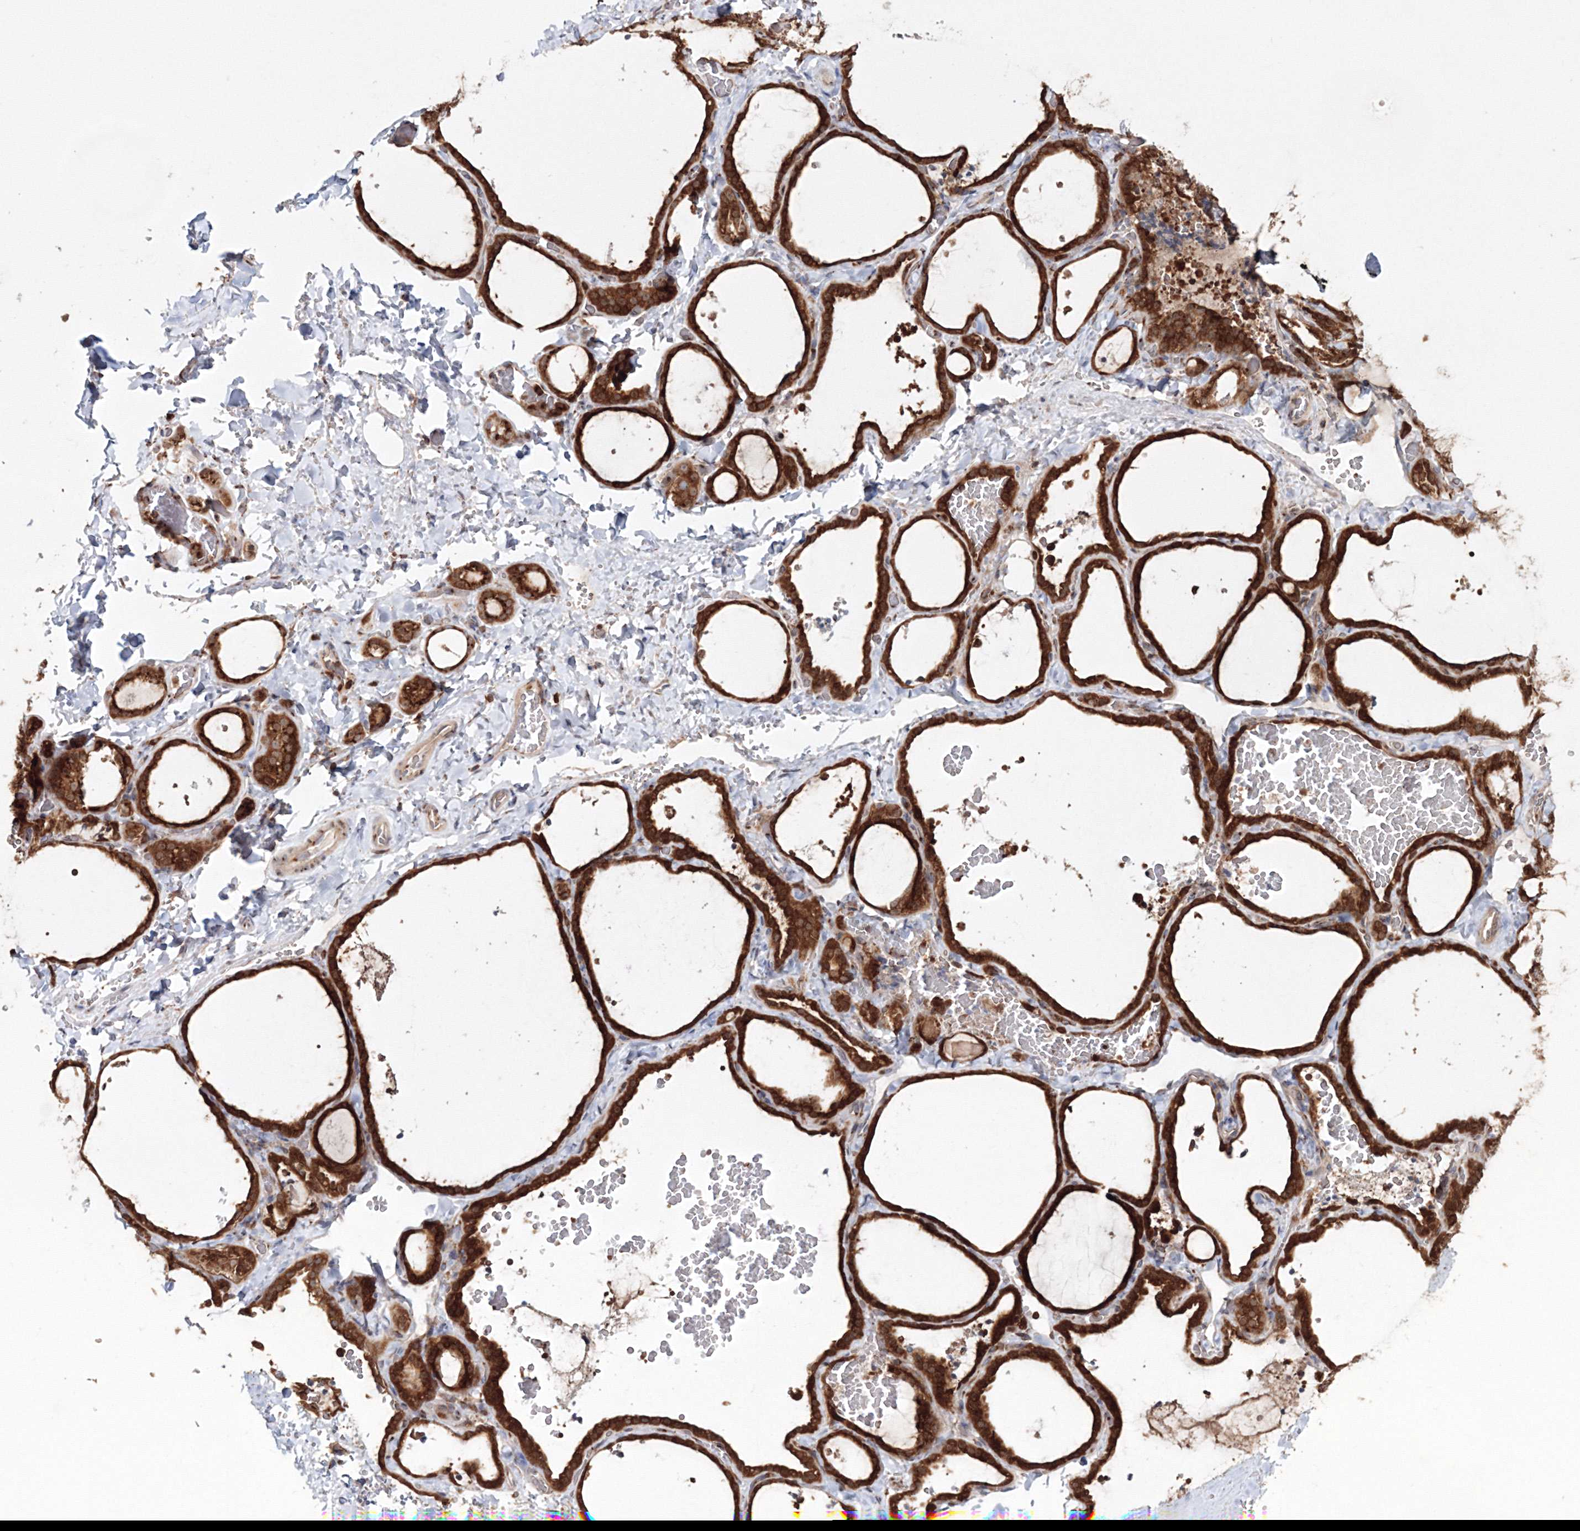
{"staining": {"intensity": "strong", "quantity": ">75%", "location": "cytoplasmic/membranous"}, "tissue": "thyroid gland", "cell_type": "Glandular cells", "image_type": "normal", "snomed": [{"axis": "morphology", "description": "Normal tissue, NOS"}, {"axis": "topography", "description": "Thyroid gland"}], "caption": "Protein expression by immunohistochemistry (IHC) reveals strong cytoplasmic/membranous positivity in about >75% of glandular cells in normal thyroid gland. The protein of interest is shown in brown color, while the nuclei are stained blue.", "gene": "ARCN1", "patient": {"sex": "female", "age": 22}}